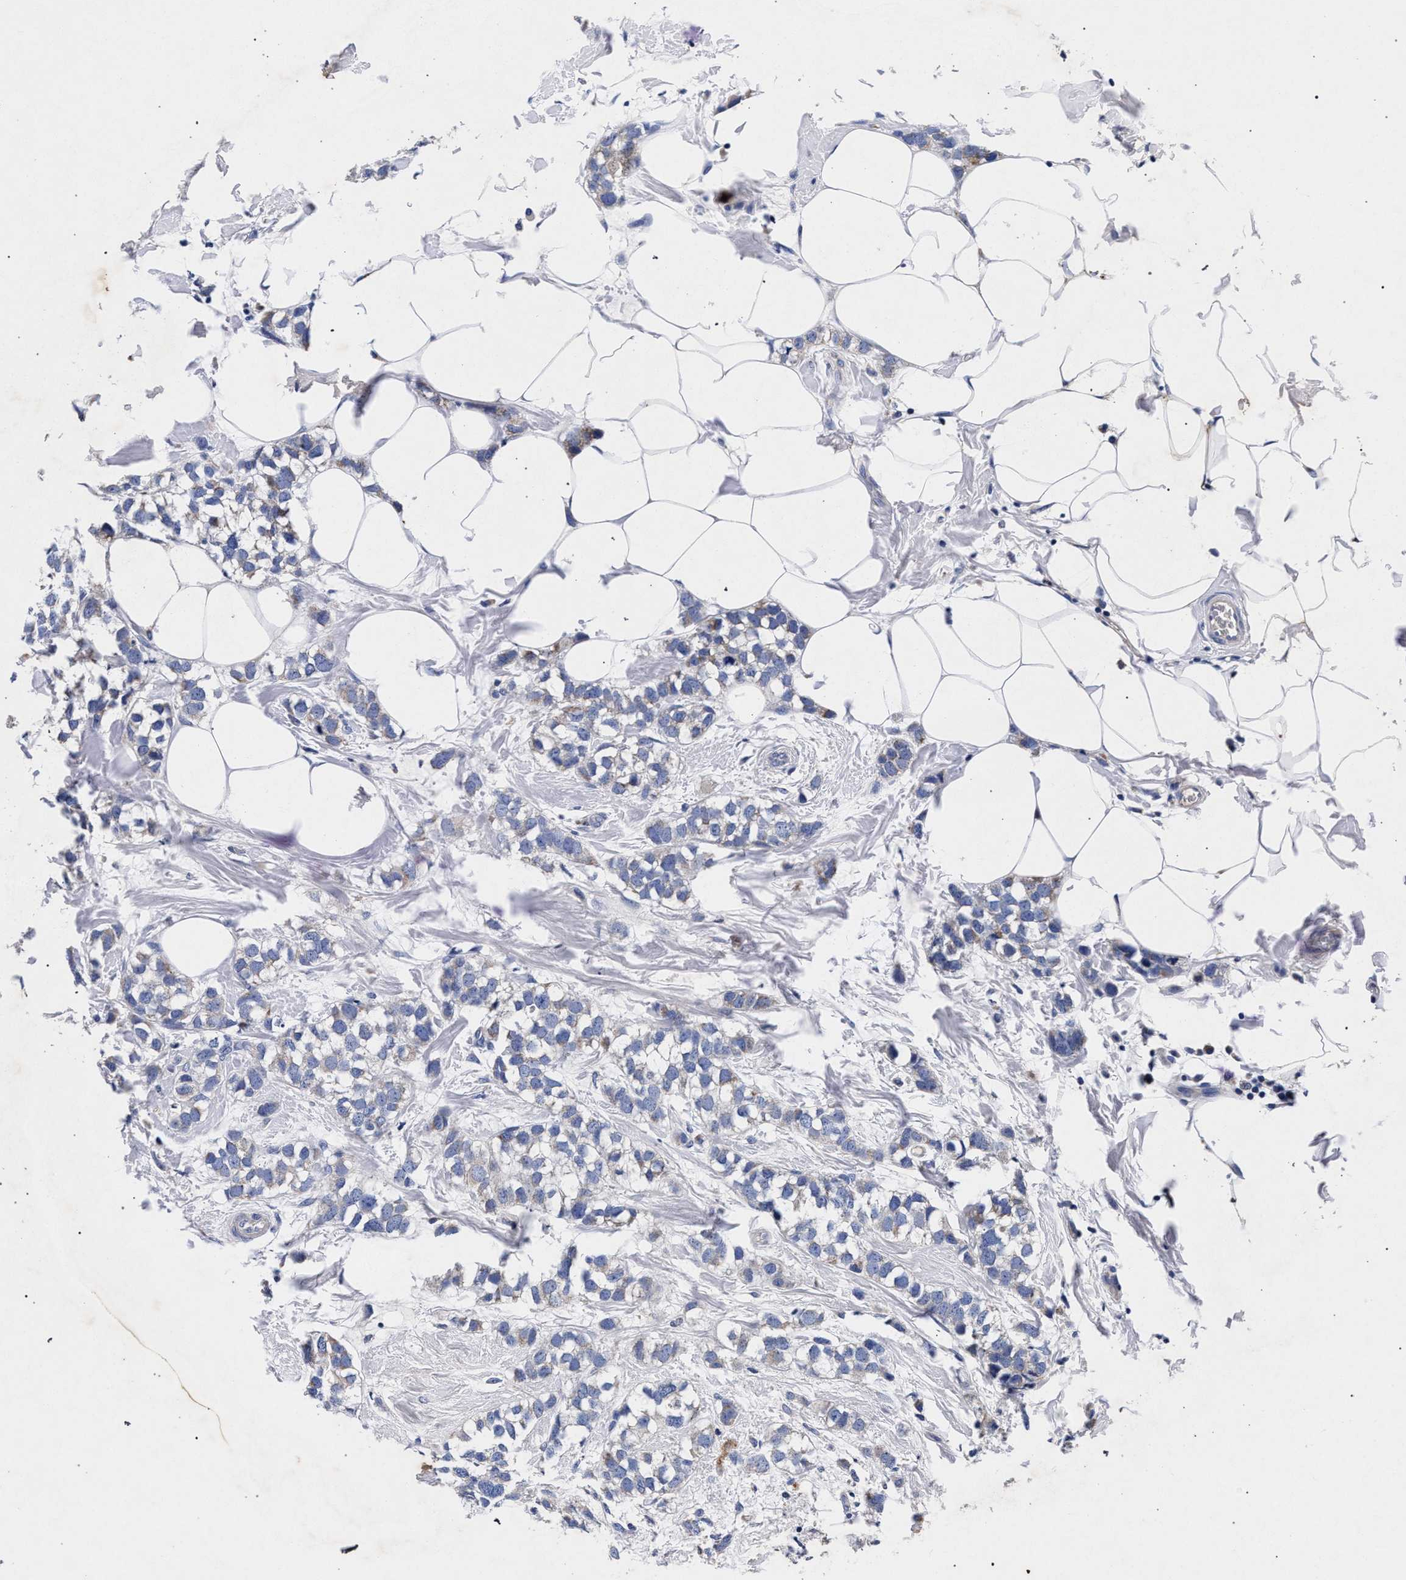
{"staining": {"intensity": "weak", "quantity": "<25%", "location": "cytoplasmic/membranous"}, "tissue": "breast cancer", "cell_type": "Tumor cells", "image_type": "cancer", "snomed": [{"axis": "morphology", "description": "Normal tissue, NOS"}, {"axis": "morphology", "description": "Duct carcinoma"}, {"axis": "topography", "description": "Breast"}], "caption": "DAB (3,3'-diaminobenzidine) immunohistochemical staining of breast intraductal carcinoma demonstrates no significant staining in tumor cells.", "gene": "HSD17B14", "patient": {"sex": "female", "age": 50}}